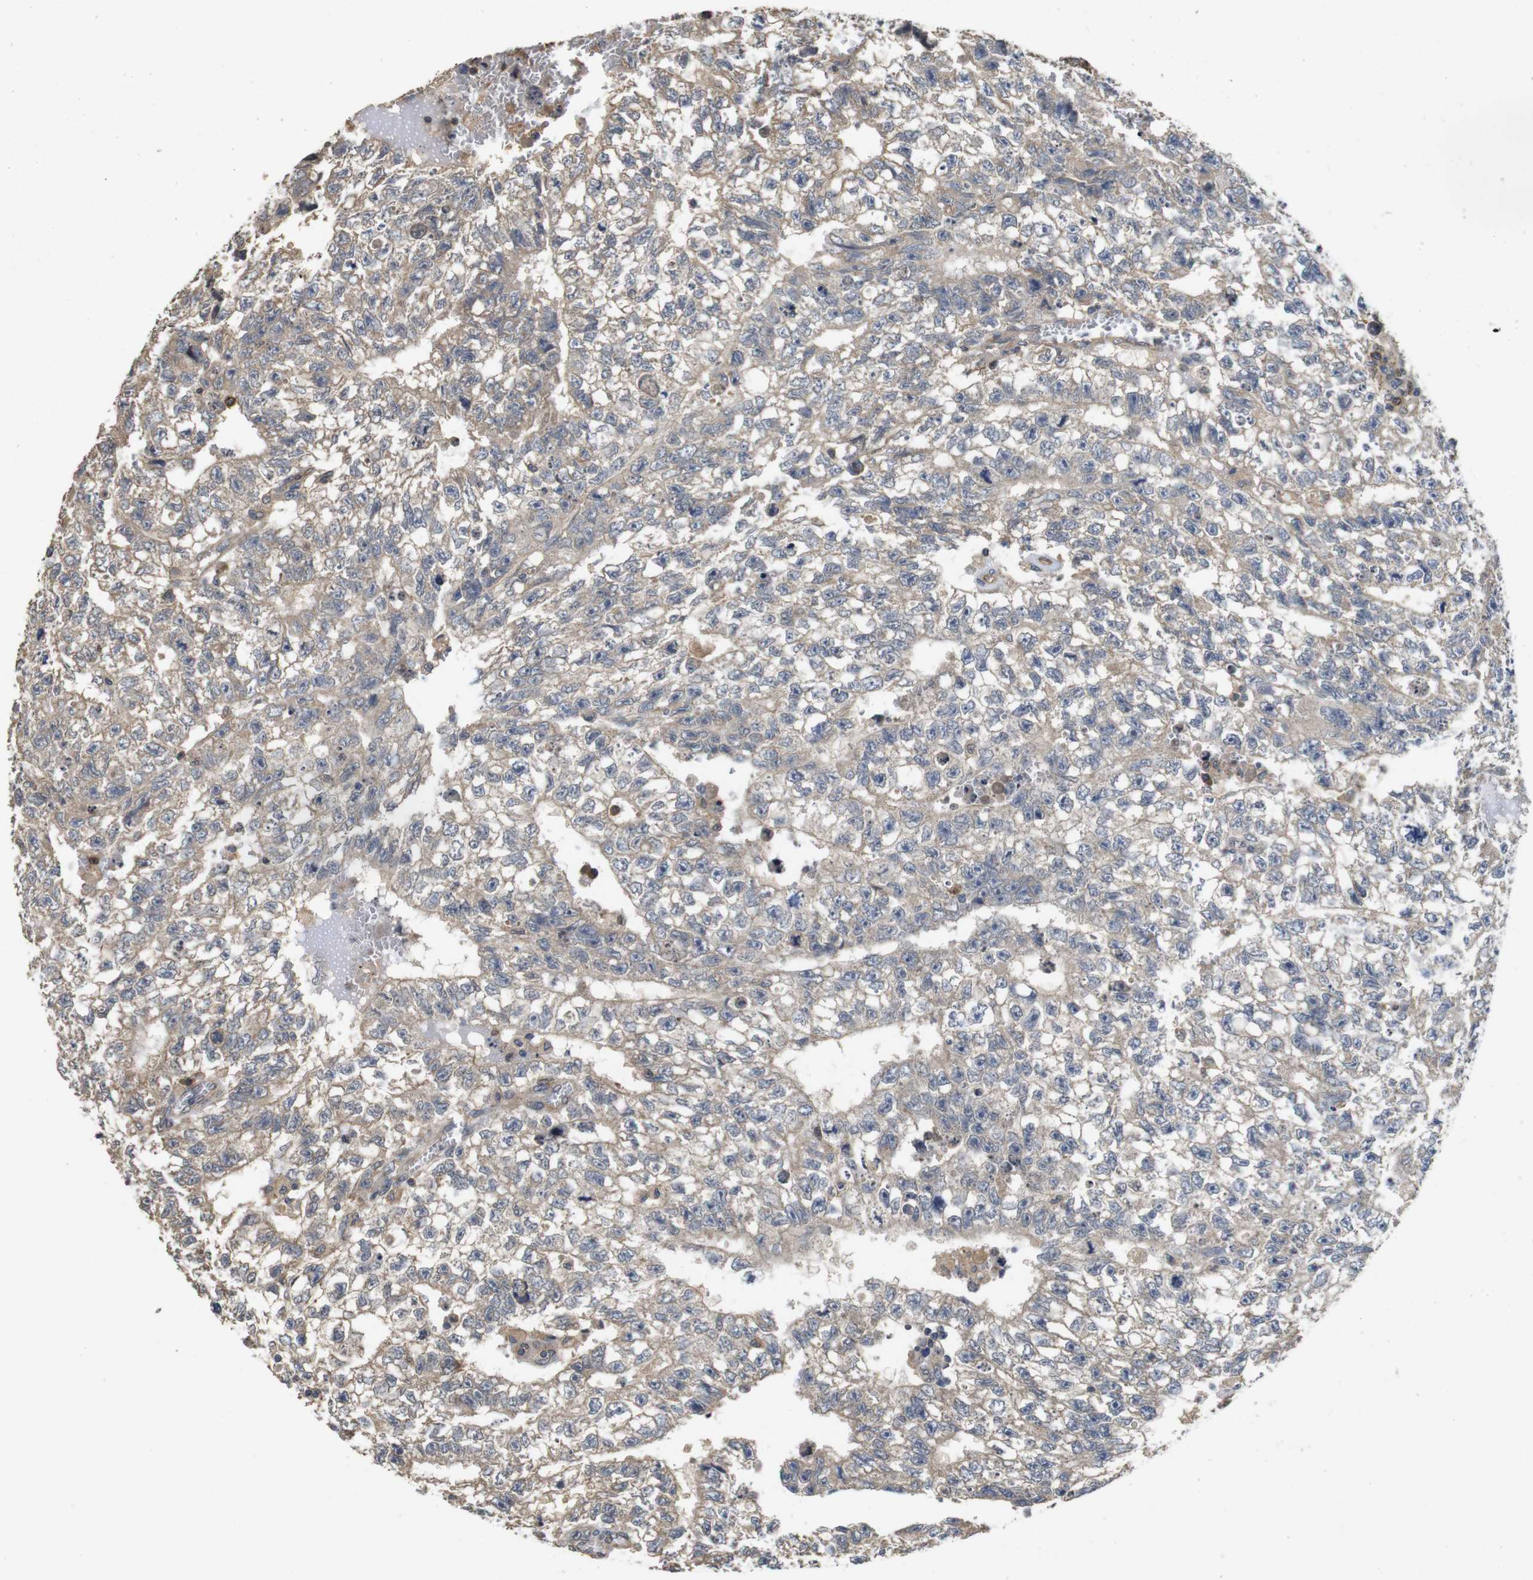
{"staining": {"intensity": "weak", "quantity": "<25%", "location": "cytoplasmic/membranous"}, "tissue": "testis cancer", "cell_type": "Tumor cells", "image_type": "cancer", "snomed": [{"axis": "morphology", "description": "Seminoma, NOS"}, {"axis": "morphology", "description": "Carcinoma, Embryonal, NOS"}, {"axis": "topography", "description": "Testis"}], "caption": "Micrograph shows no protein positivity in tumor cells of testis seminoma tissue. The staining is performed using DAB (3,3'-diaminobenzidine) brown chromogen with nuclei counter-stained in using hematoxylin.", "gene": "ARHGAP24", "patient": {"sex": "male", "age": 38}}